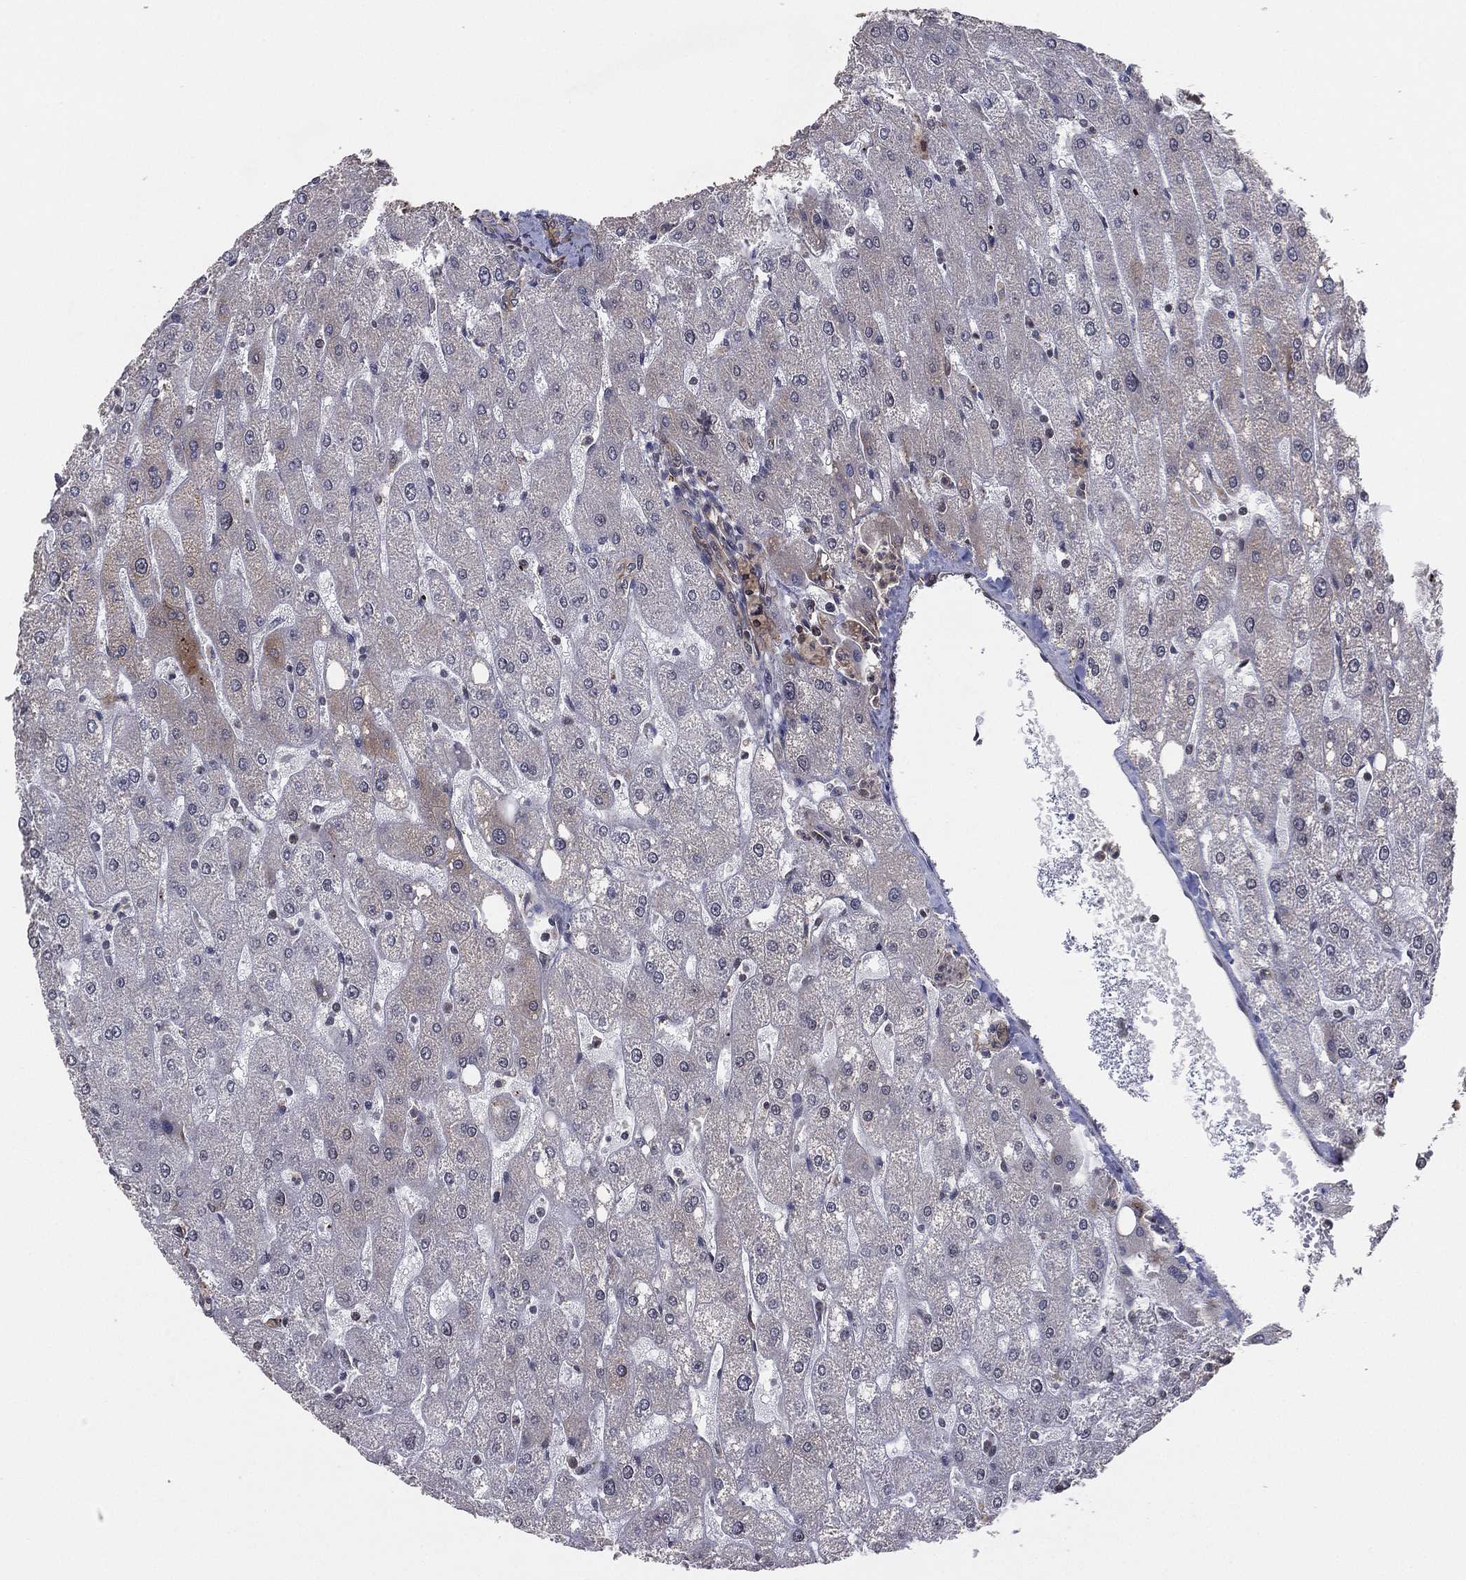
{"staining": {"intensity": "weak", "quantity": ">75%", "location": "cytoplasmic/membranous"}, "tissue": "liver", "cell_type": "Cholangiocytes", "image_type": "normal", "snomed": [{"axis": "morphology", "description": "Normal tissue, NOS"}, {"axis": "topography", "description": "Liver"}], "caption": "Approximately >75% of cholangiocytes in normal human liver exhibit weak cytoplasmic/membranous protein staining as visualized by brown immunohistochemical staining.", "gene": "GPALPP1", "patient": {"sex": "male", "age": 67}}